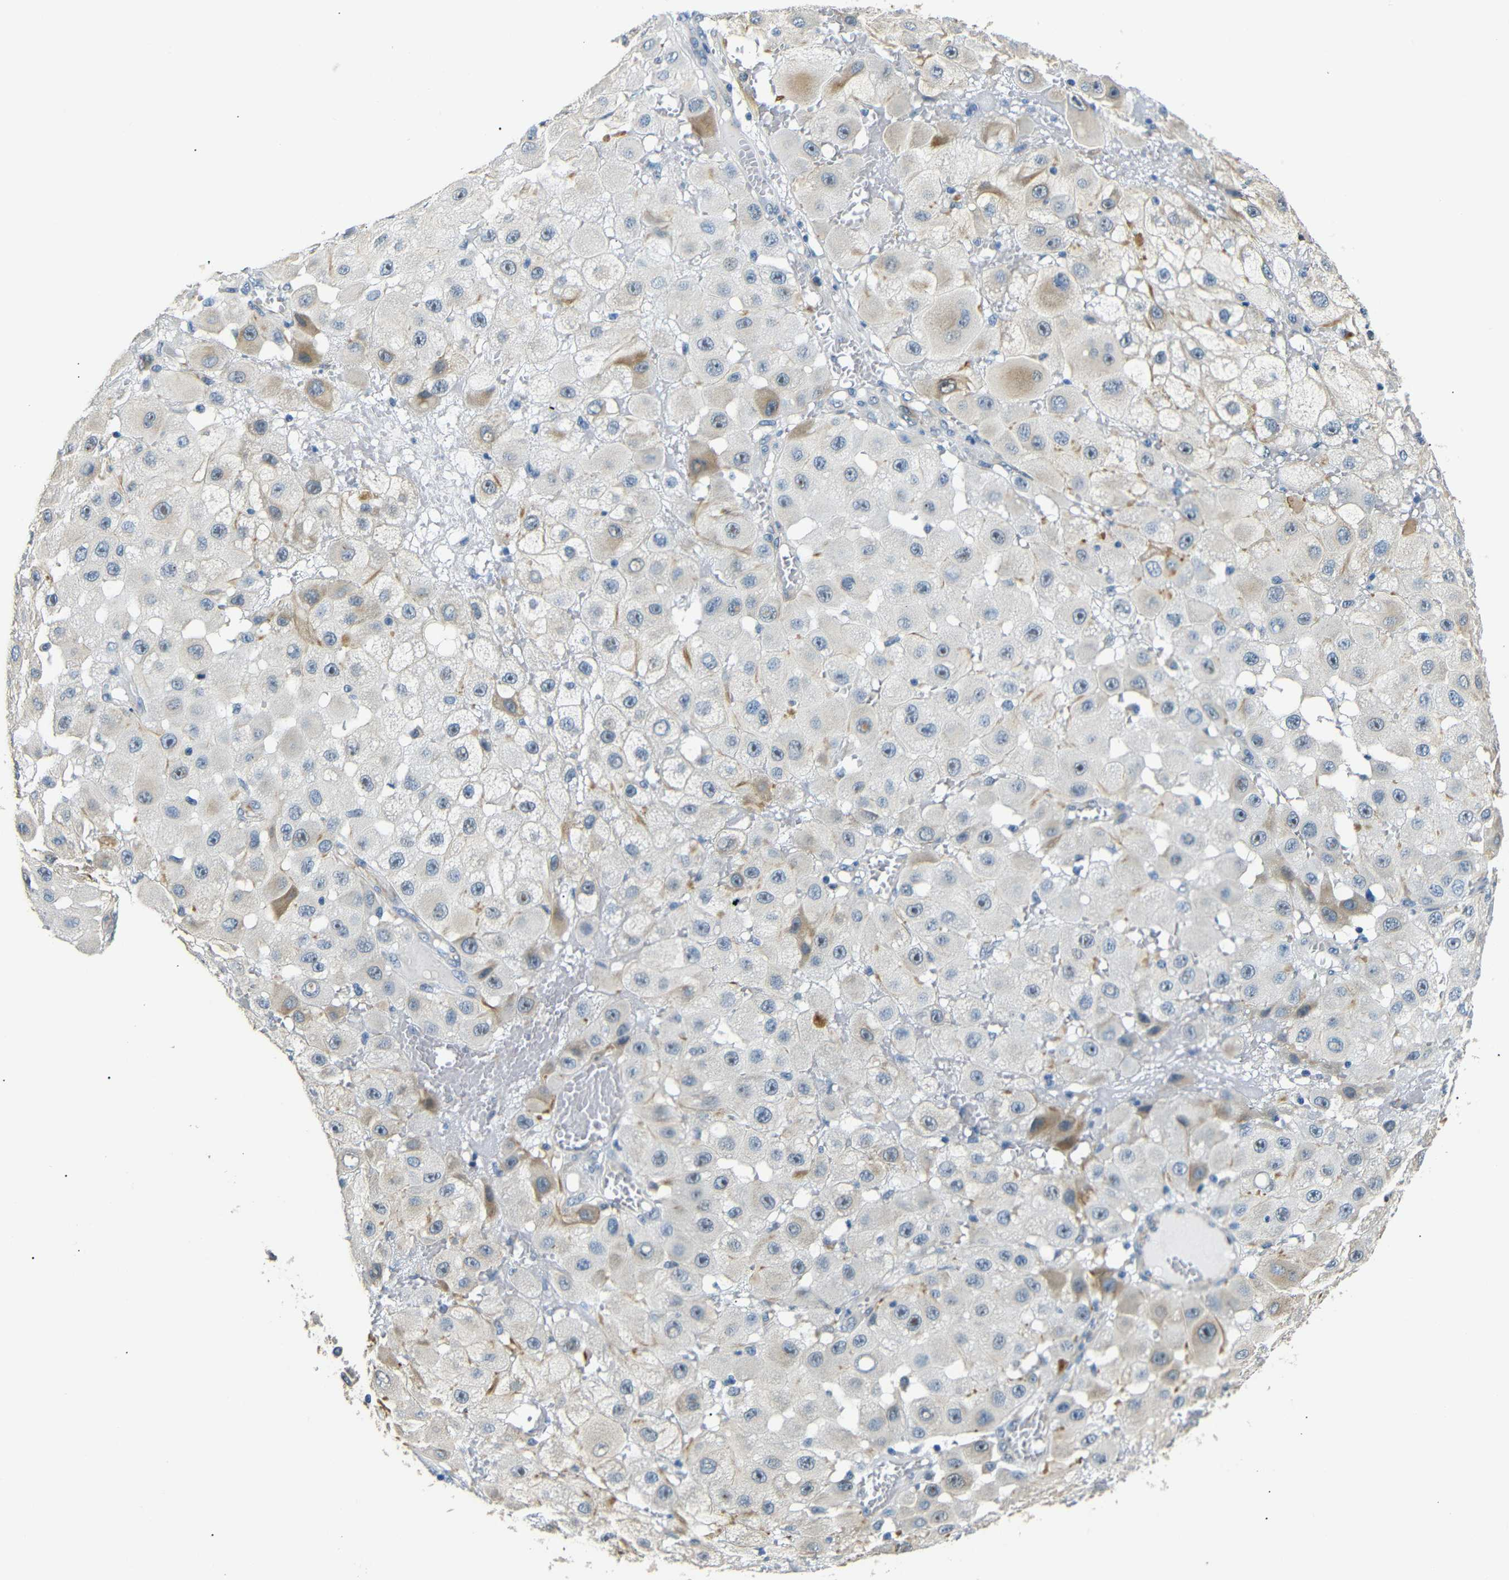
{"staining": {"intensity": "weak", "quantity": "<25%", "location": "cytoplasmic/membranous"}, "tissue": "melanoma", "cell_type": "Tumor cells", "image_type": "cancer", "snomed": [{"axis": "morphology", "description": "Malignant melanoma, NOS"}, {"axis": "topography", "description": "Skin"}], "caption": "Human malignant melanoma stained for a protein using IHC displays no positivity in tumor cells.", "gene": "TAFA1", "patient": {"sex": "female", "age": 81}}